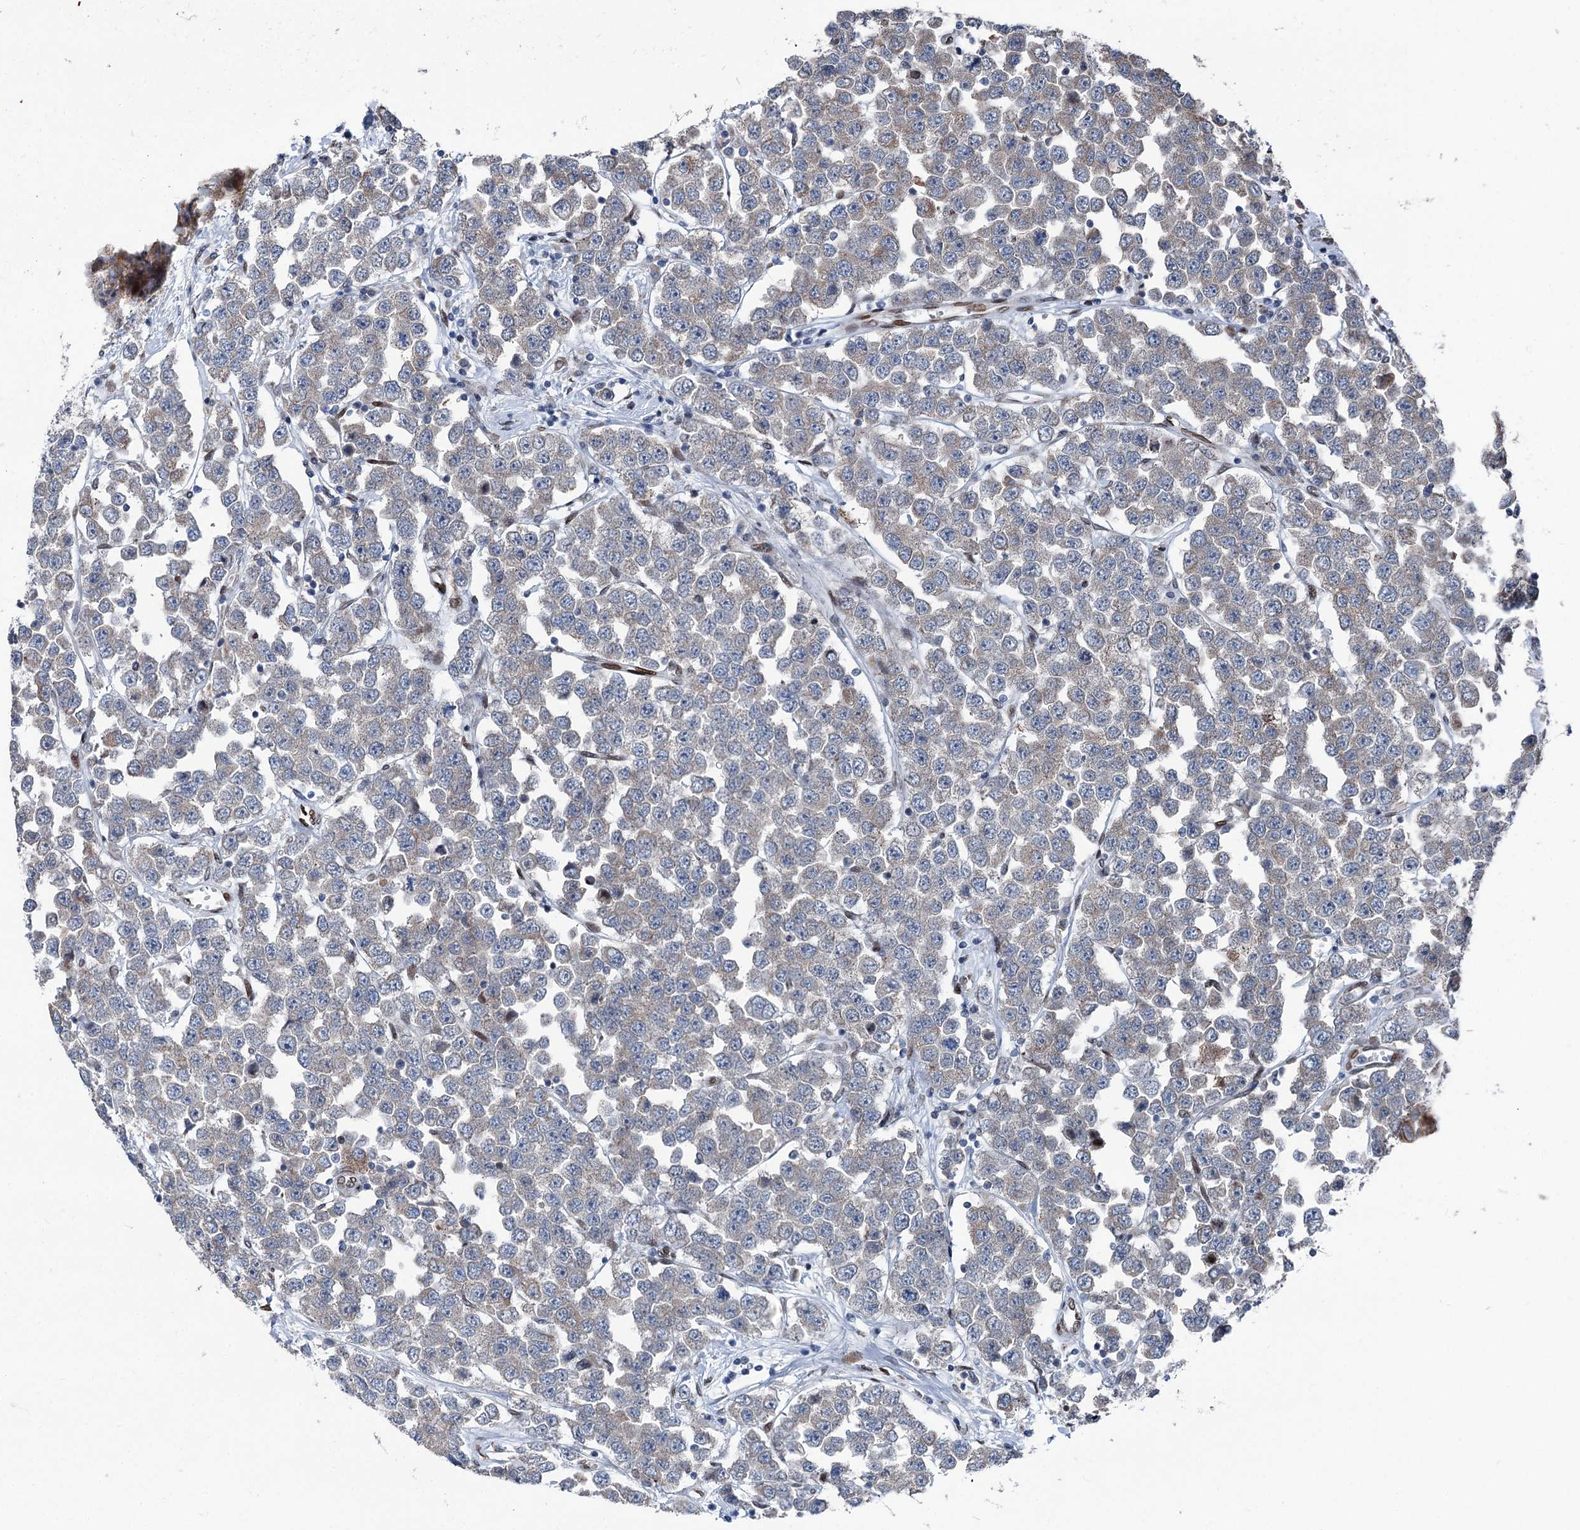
{"staining": {"intensity": "weak", "quantity": "<25%", "location": "cytoplasmic/membranous"}, "tissue": "testis cancer", "cell_type": "Tumor cells", "image_type": "cancer", "snomed": [{"axis": "morphology", "description": "Seminoma, NOS"}, {"axis": "topography", "description": "Testis"}], "caption": "Seminoma (testis) was stained to show a protein in brown. There is no significant expression in tumor cells.", "gene": "MRPL14", "patient": {"sex": "male", "age": 28}}